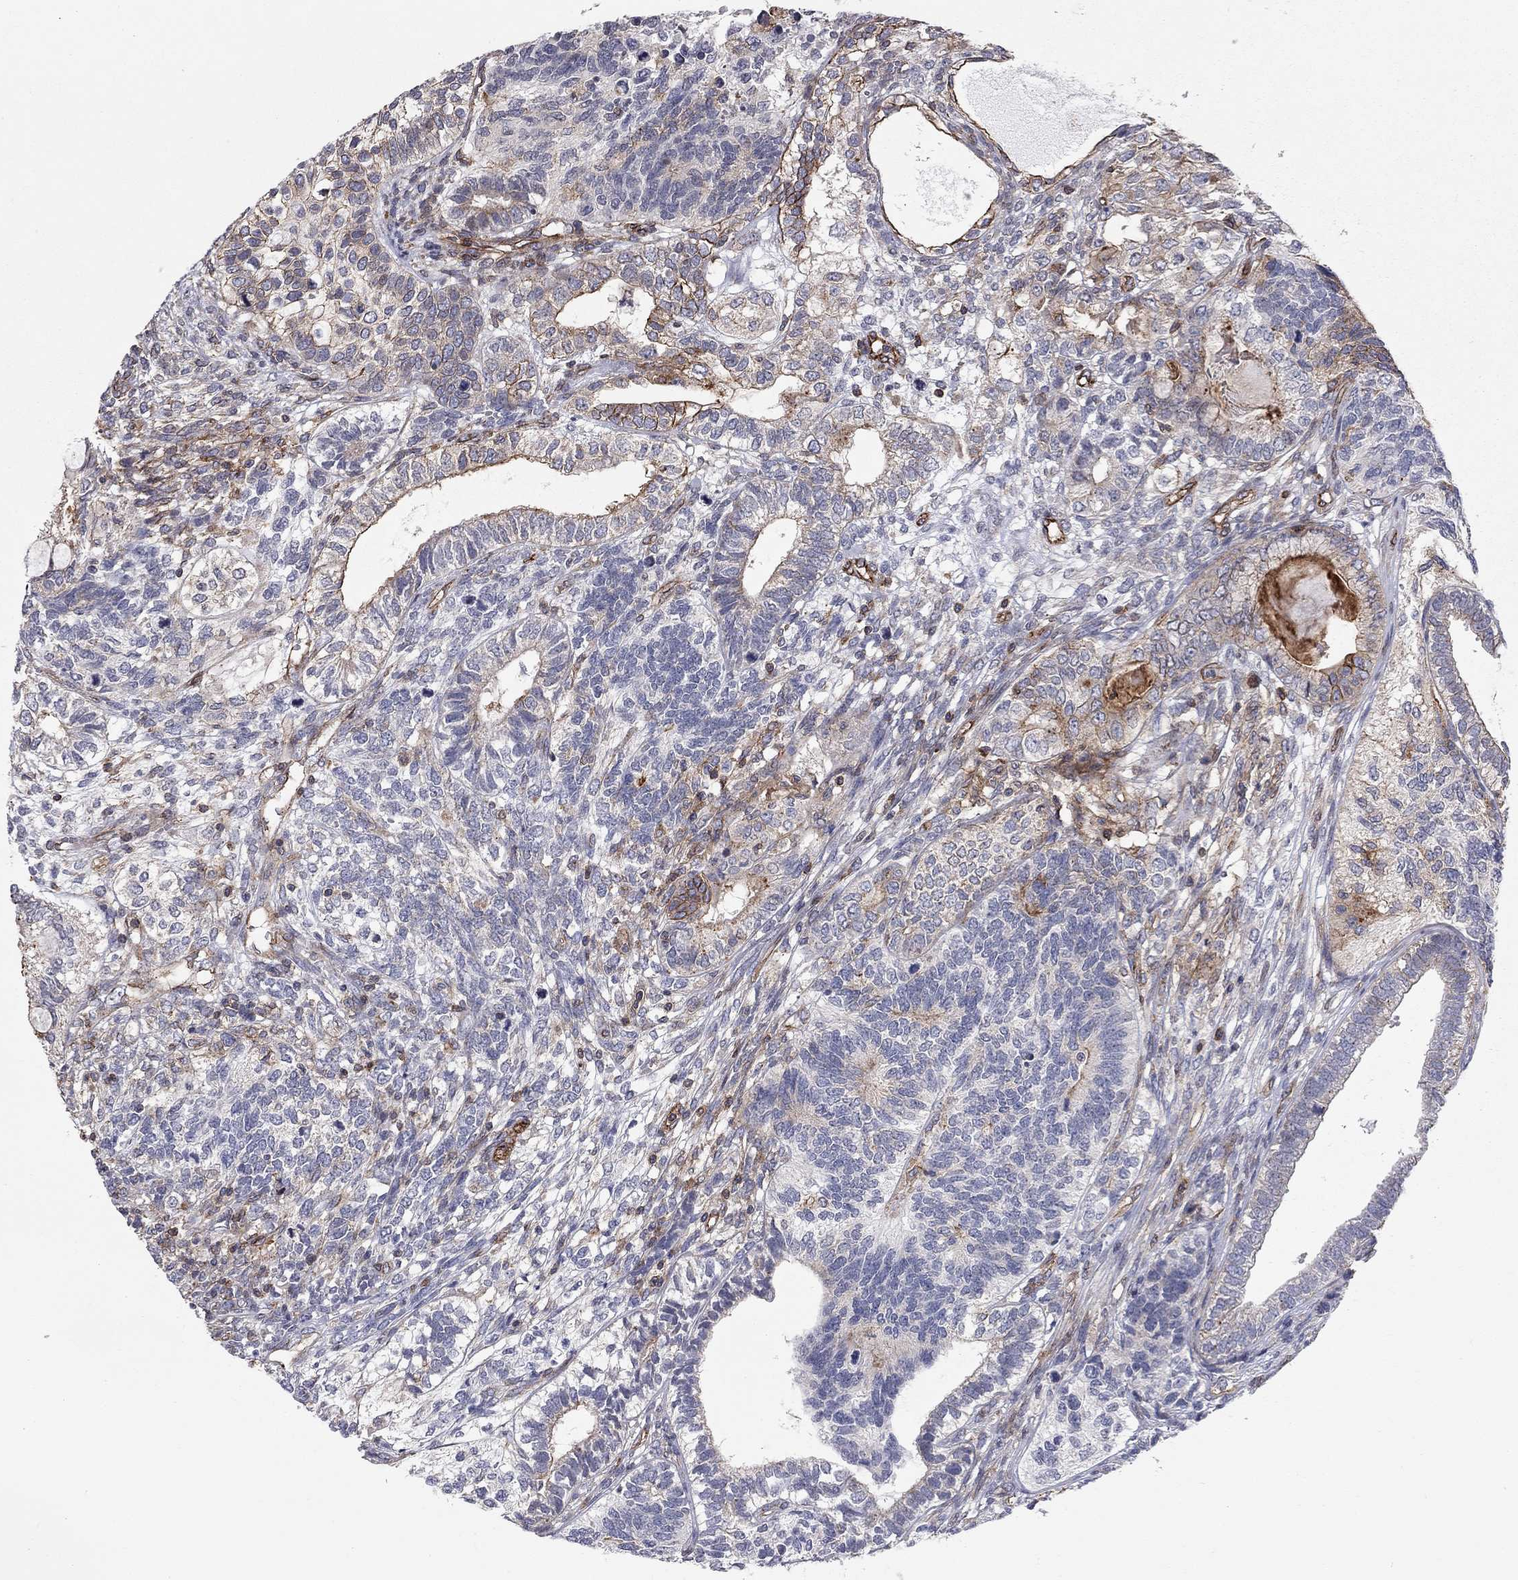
{"staining": {"intensity": "moderate", "quantity": "<25%", "location": "cytoplasmic/membranous"}, "tissue": "testis cancer", "cell_type": "Tumor cells", "image_type": "cancer", "snomed": [{"axis": "morphology", "description": "Seminoma, NOS"}, {"axis": "morphology", "description": "Carcinoma, Embryonal, NOS"}, {"axis": "topography", "description": "Testis"}], "caption": "Immunohistochemistry (IHC) image of neoplastic tissue: testis cancer stained using immunohistochemistry (IHC) exhibits low levels of moderate protein expression localized specifically in the cytoplasmic/membranous of tumor cells, appearing as a cytoplasmic/membranous brown color.", "gene": "RASEF", "patient": {"sex": "male", "age": 41}}